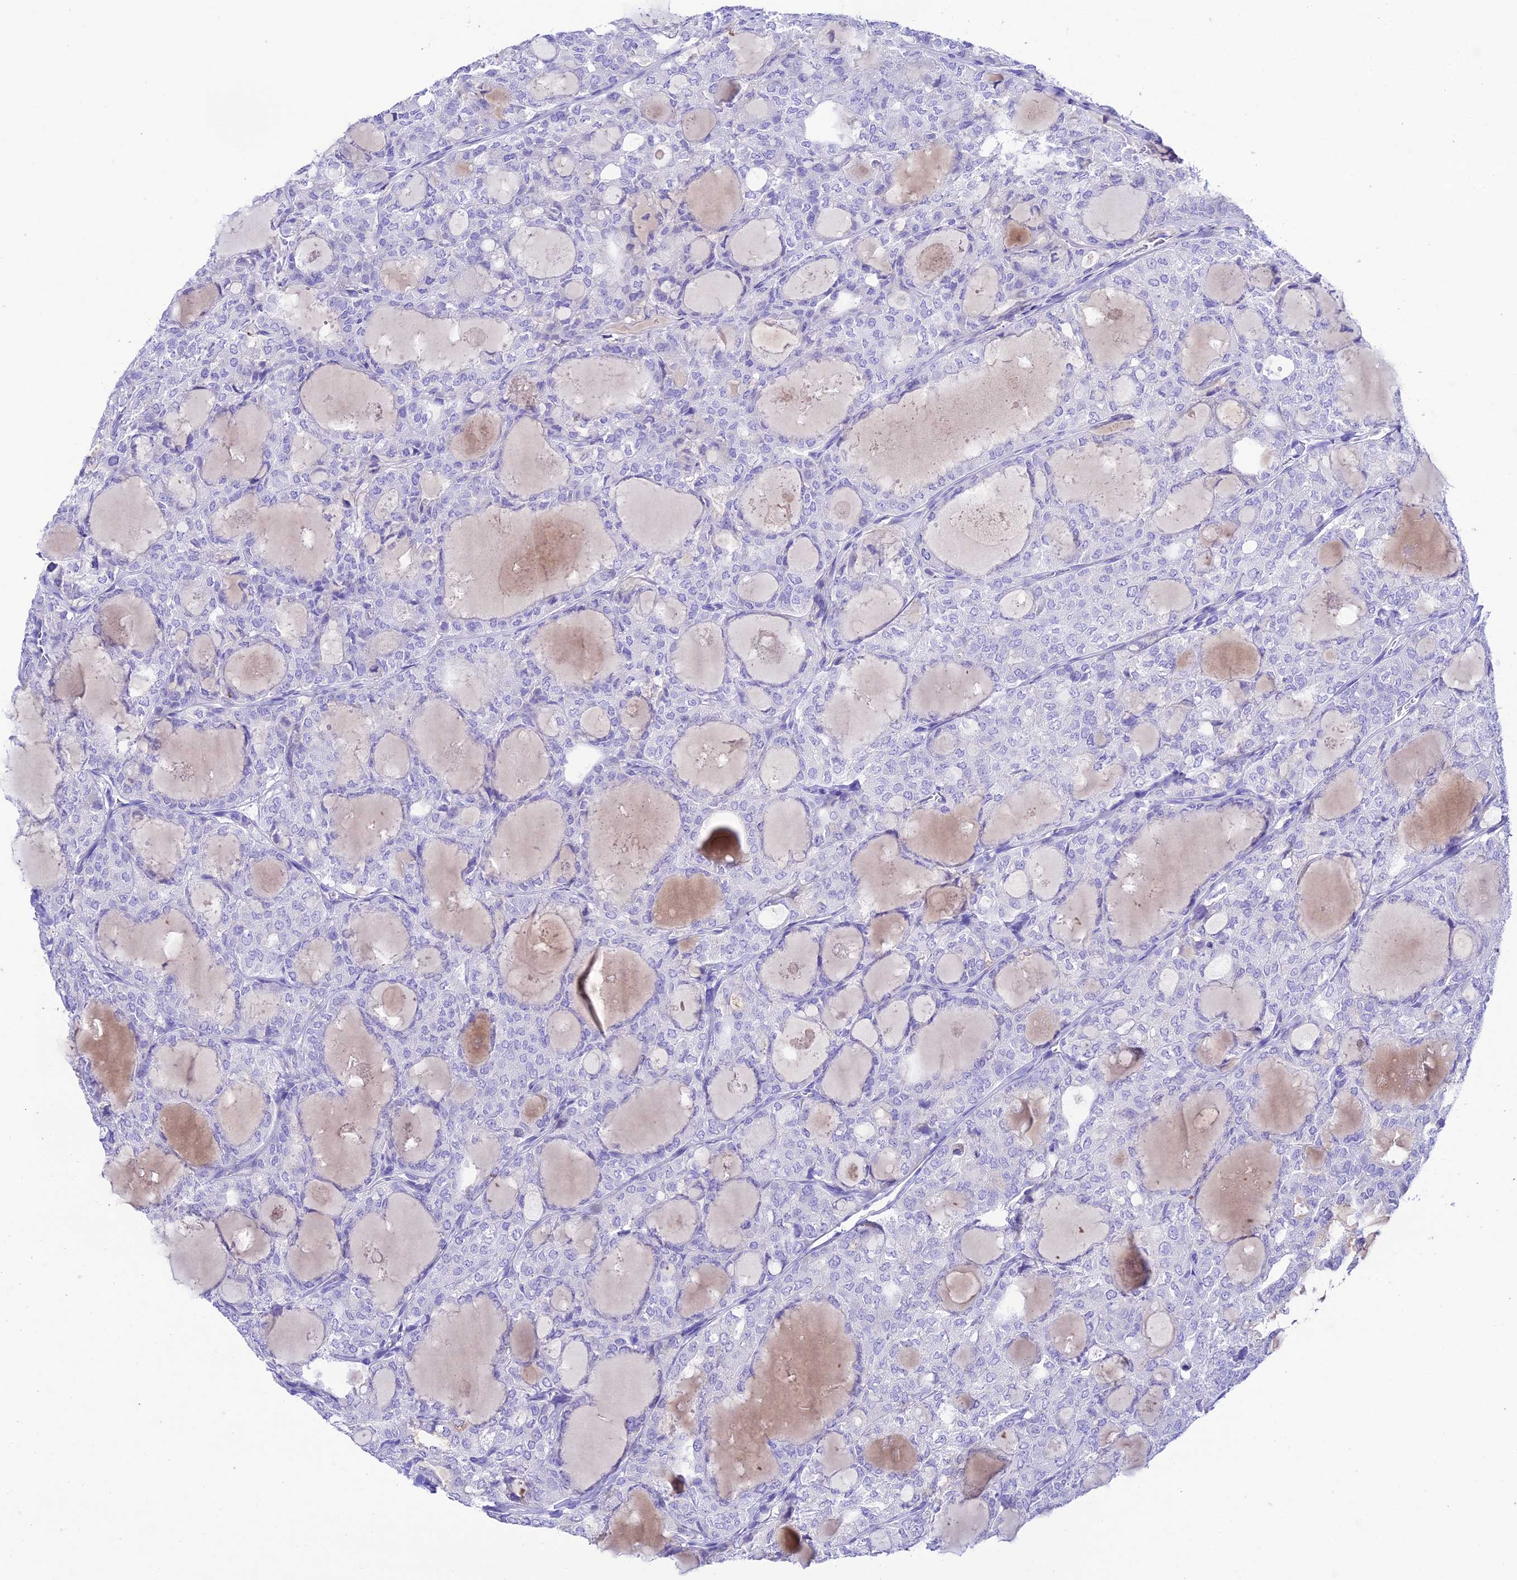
{"staining": {"intensity": "negative", "quantity": "none", "location": "none"}, "tissue": "thyroid cancer", "cell_type": "Tumor cells", "image_type": "cancer", "snomed": [{"axis": "morphology", "description": "Follicular adenoma carcinoma, NOS"}, {"axis": "topography", "description": "Thyroid gland"}], "caption": "Photomicrograph shows no significant protein staining in tumor cells of thyroid follicular adenoma carcinoma.", "gene": "NLRP6", "patient": {"sex": "male", "age": 75}}